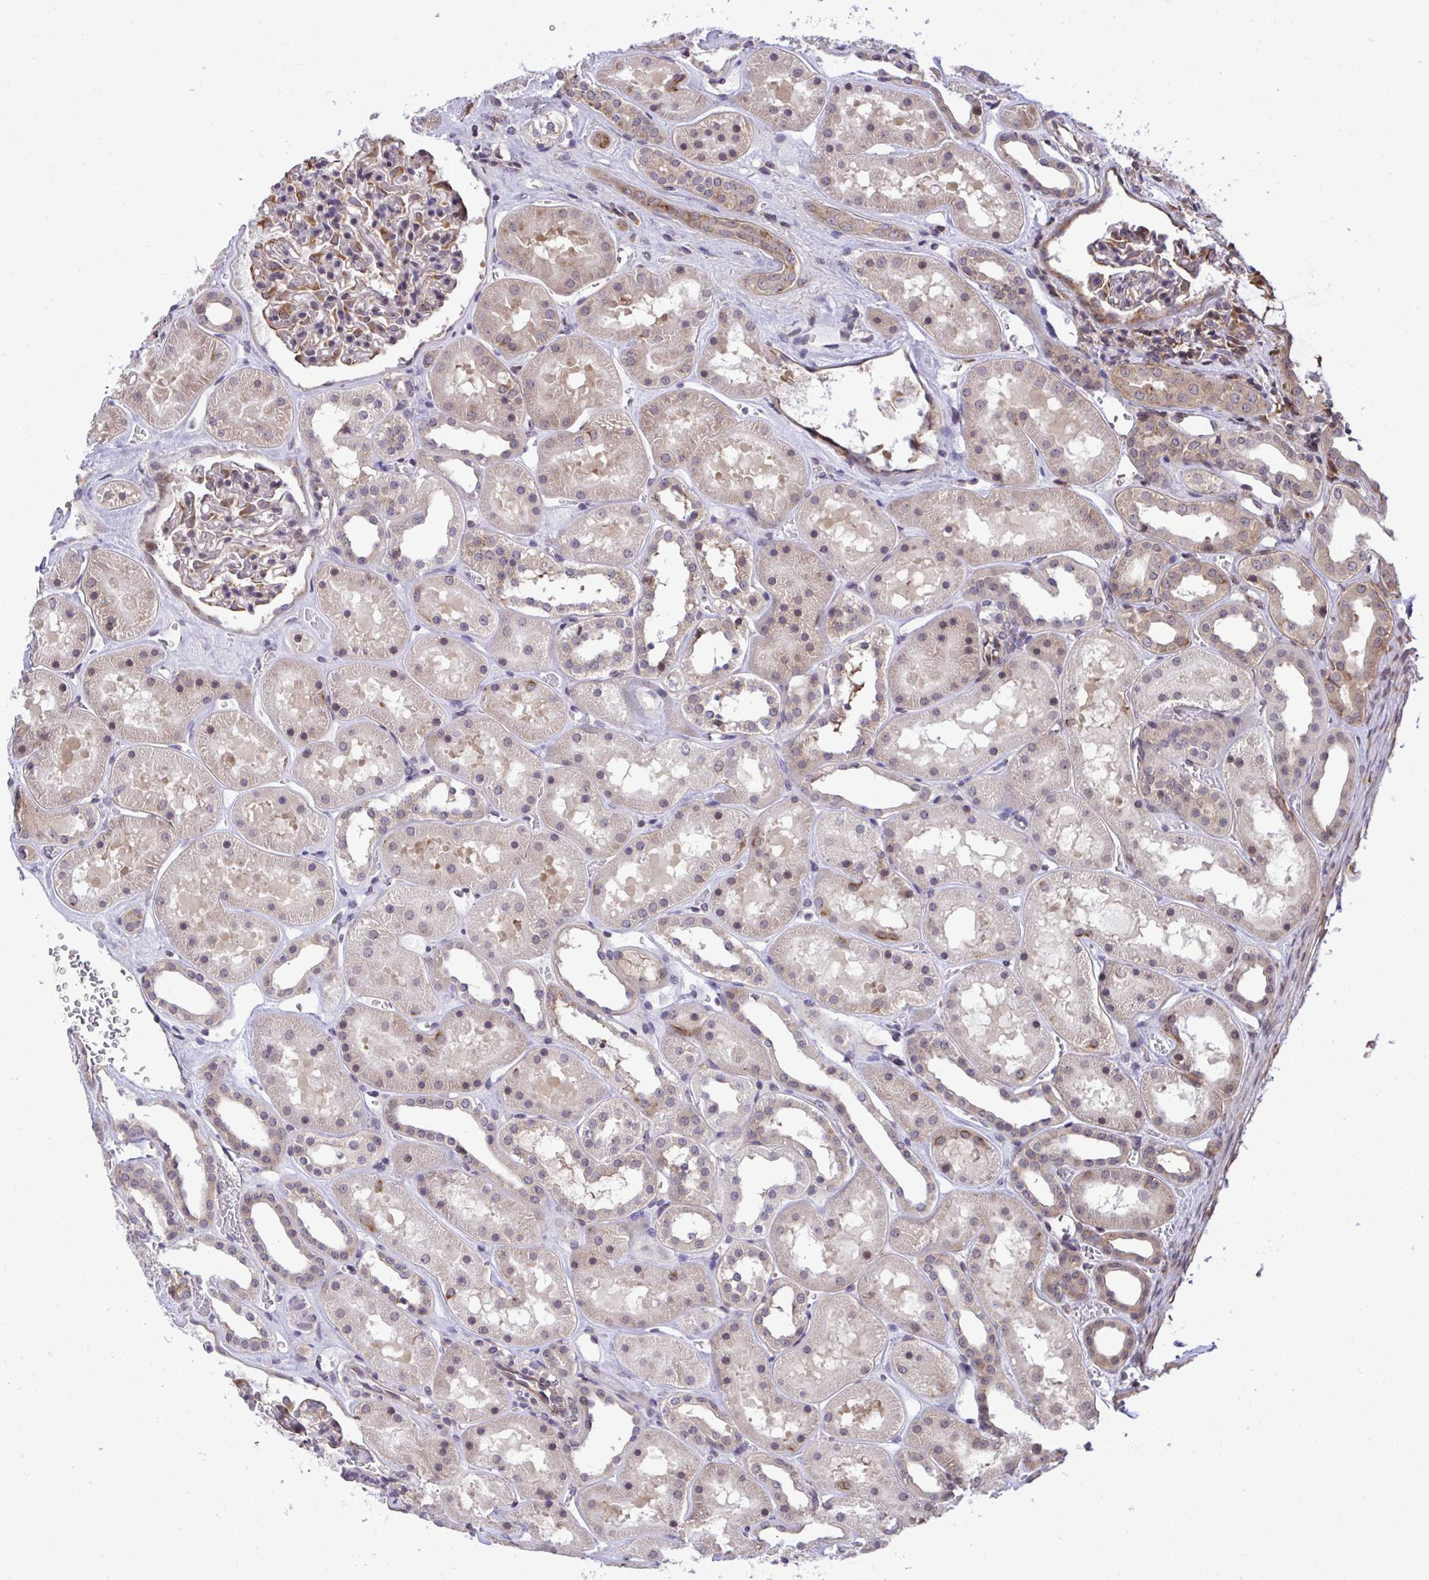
{"staining": {"intensity": "moderate", "quantity": "25%-75%", "location": "cytoplasmic/membranous"}, "tissue": "kidney", "cell_type": "Cells in glomeruli", "image_type": "normal", "snomed": [{"axis": "morphology", "description": "Normal tissue, NOS"}, {"axis": "topography", "description": "Kidney"}], "caption": "Cells in glomeruli show medium levels of moderate cytoplasmic/membranous positivity in approximately 25%-75% of cells in benign kidney. Immunohistochemistry (ihc) stains the protein in brown and the nuclei are stained blue.", "gene": "RPS15", "patient": {"sex": "female", "age": 41}}